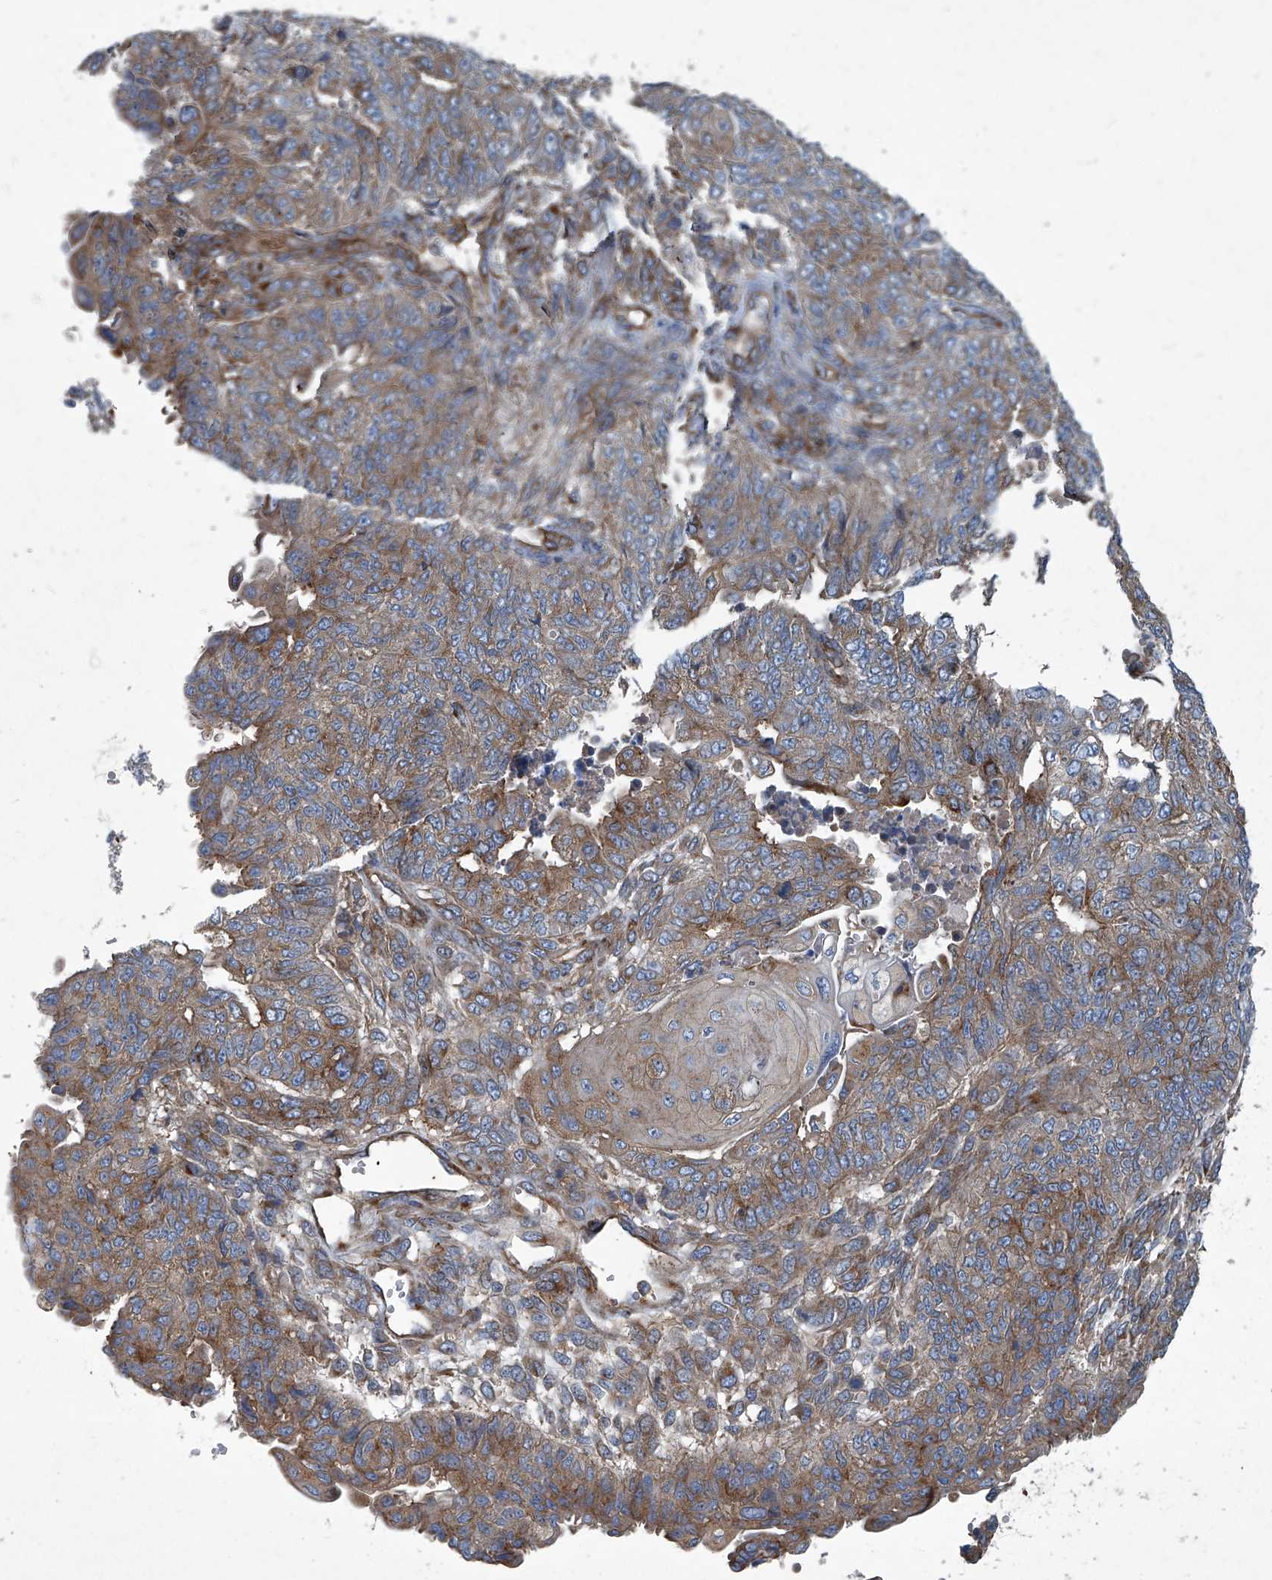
{"staining": {"intensity": "moderate", "quantity": ">75%", "location": "cytoplasmic/membranous"}, "tissue": "endometrial cancer", "cell_type": "Tumor cells", "image_type": "cancer", "snomed": [{"axis": "morphology", "description": "Adenocarcinoma, NOS"}, {"axis": "topography", "description": "Endometrium"}], "caption": "Tumor cells show moderate cytoplasmic/membranous staining in approximately >75% of cells in adenocarcinoma (endometrial). (brown staining indicates protein expression, while blue staining denotes nuclei).", "gene": "PIGH", "patient": {"sex": "female", "age": 32}}